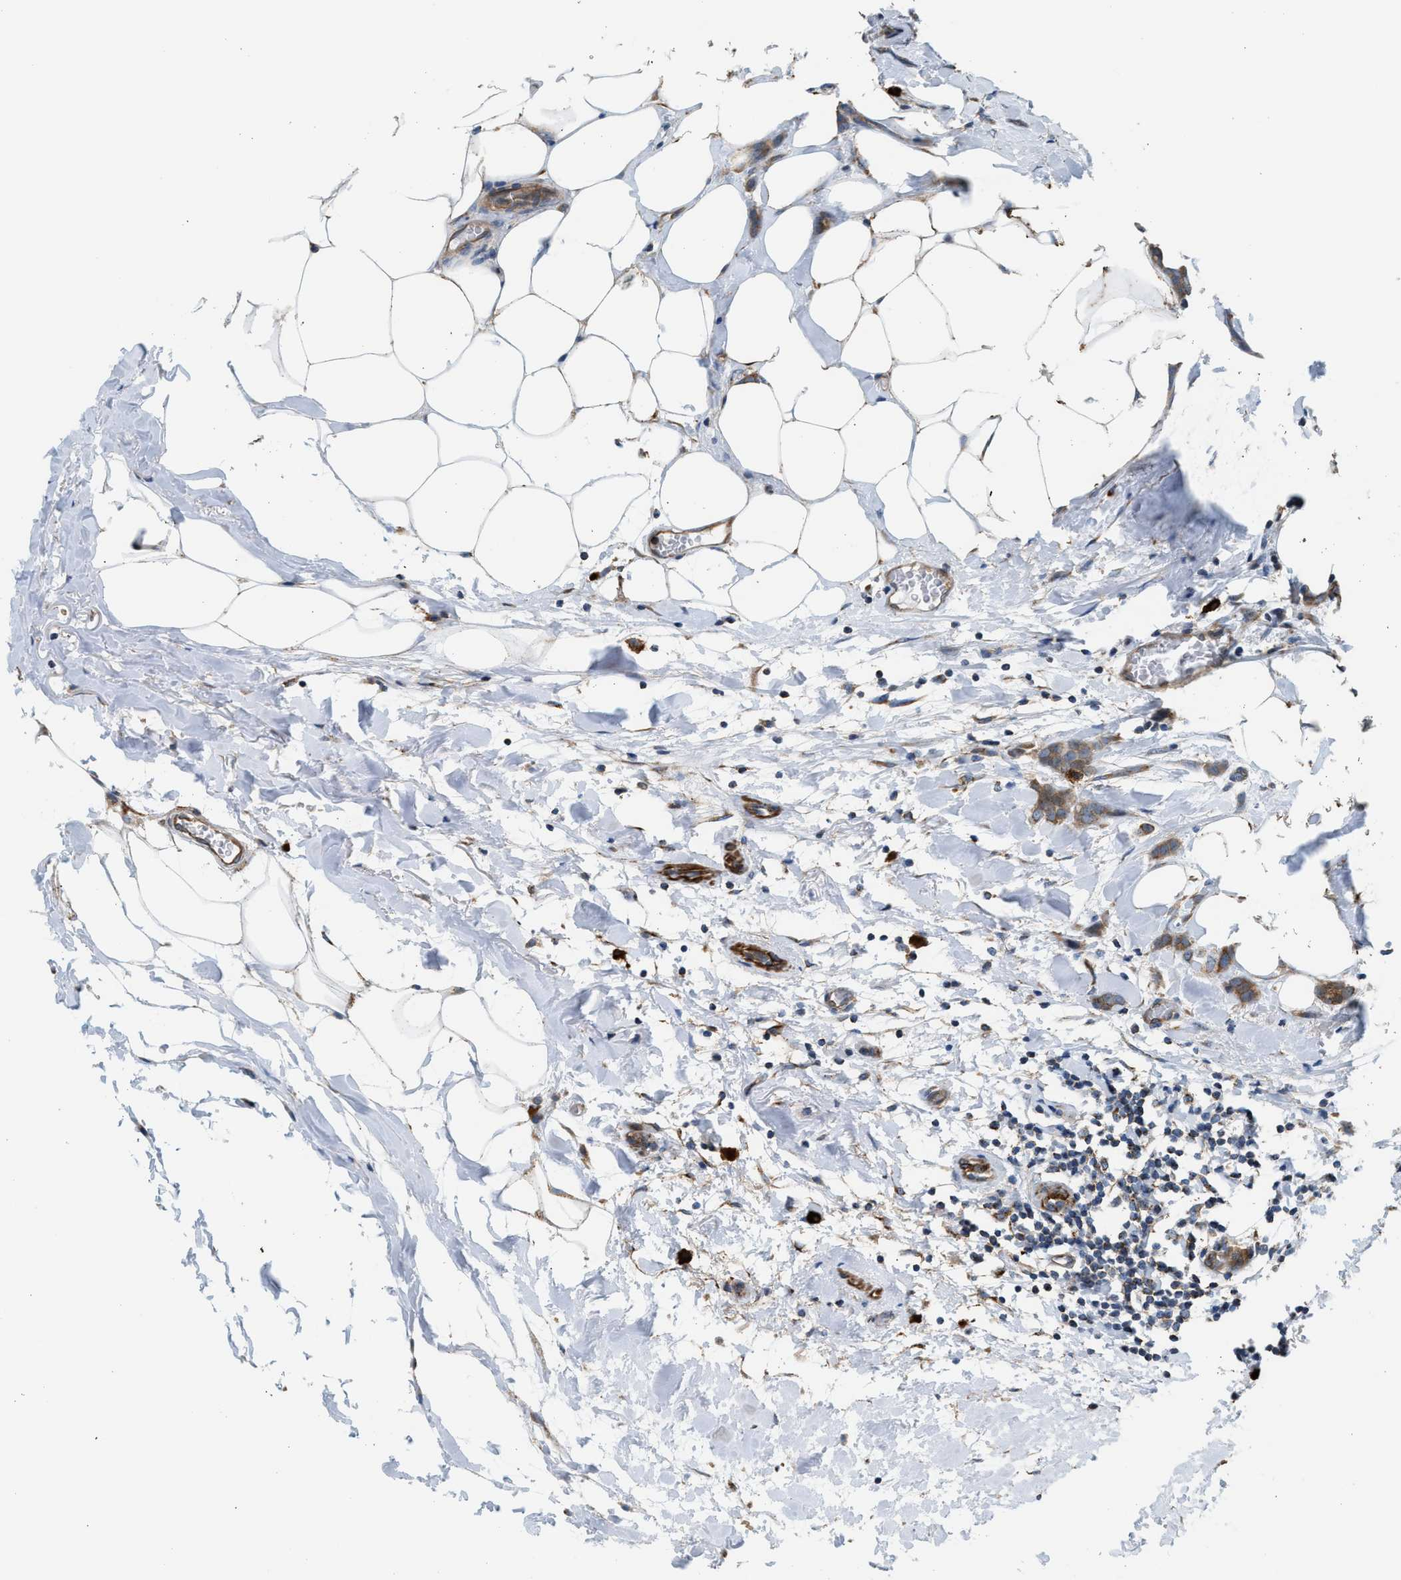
{"staining": {"intensity": "moderate", "quantity": ">75%", "location": "cytoplasmic/membranous"}, "tissue": "breast cancer", "cell_type": "Tumor cells", "image_type": "cancer", "snomed": [{"axis": "morphology", "description": "Lobular carcinoma, in situ"}, {"axis": "morphology", "description": "Lobular carcinoma"}, {"axis": "topography", "description": "Breast"}], "caption": "Brown immunohistochemical staining in breast cancer demonstrates moderate cytoplasmic/membranous expression in about >75% of tumor cells.", "gene": "PDCL", "patient": {"sex": "female", "age": 41}}